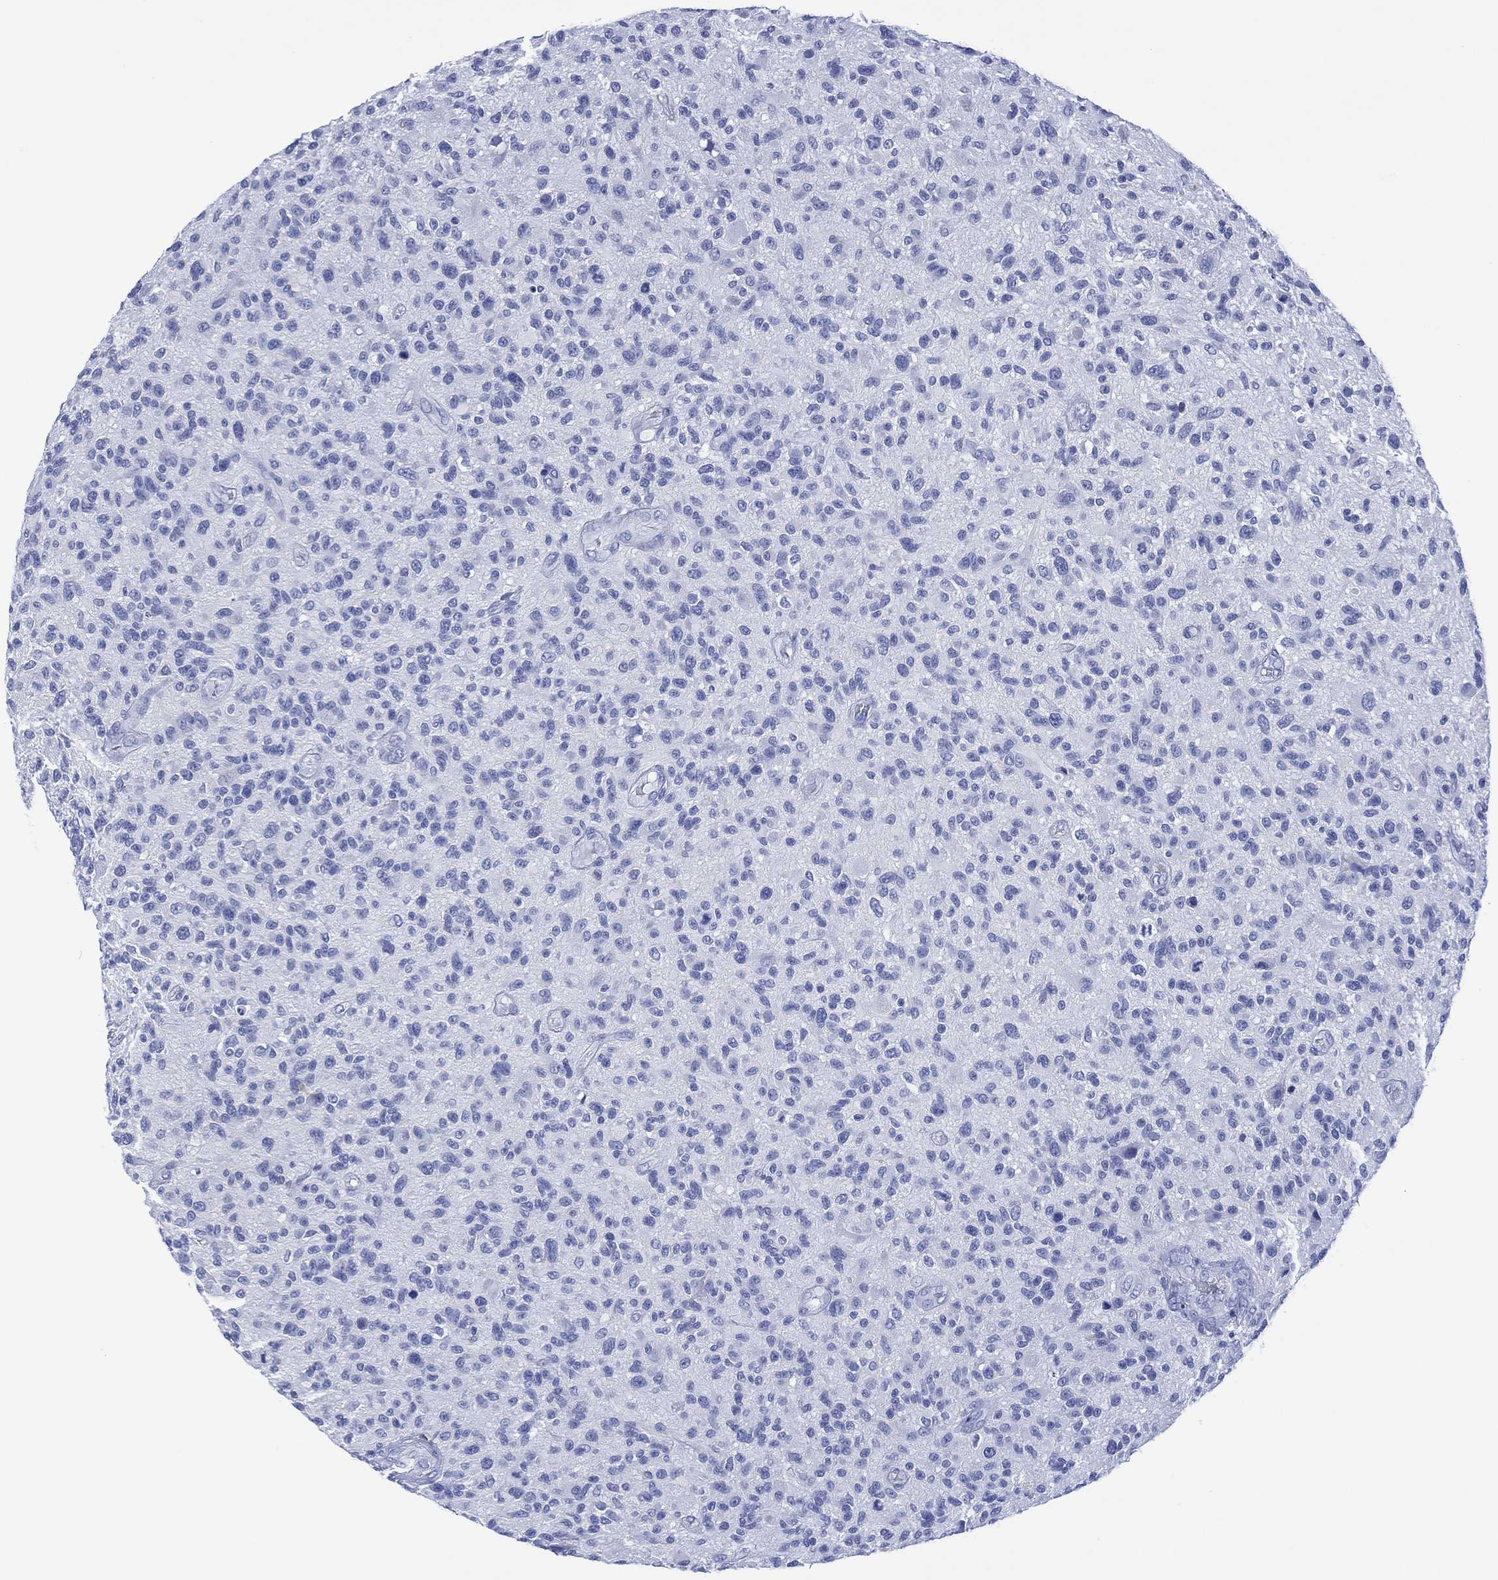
{"staining": {"intensity": "negative", "quantity": "none", "location": "none"}, "tissue": "glioma", "cell_type": "Tumor cells", "image_type": "cancer", "snomed": [{"axis": "morphology", "description": "Glioma, malignant, High grade"}, {"axis": "topography", "description": "Brain"}], "caption": "High magnification brightfield microscopy of glioma stained with DAB (3,3'-diaminobenzidine) (brown) and counterstained with hematoxylin (blue): tumor cells show no significant staining. (Stains: DAB (3,3'-diaminobenzidine) immunohistochemistry (IHC) with hematoxylin counter stain, Microscopy: brightfield microscopy at high magnification).", "gene": "DPP4", "patient": {"sex": "male", "age": 47}}